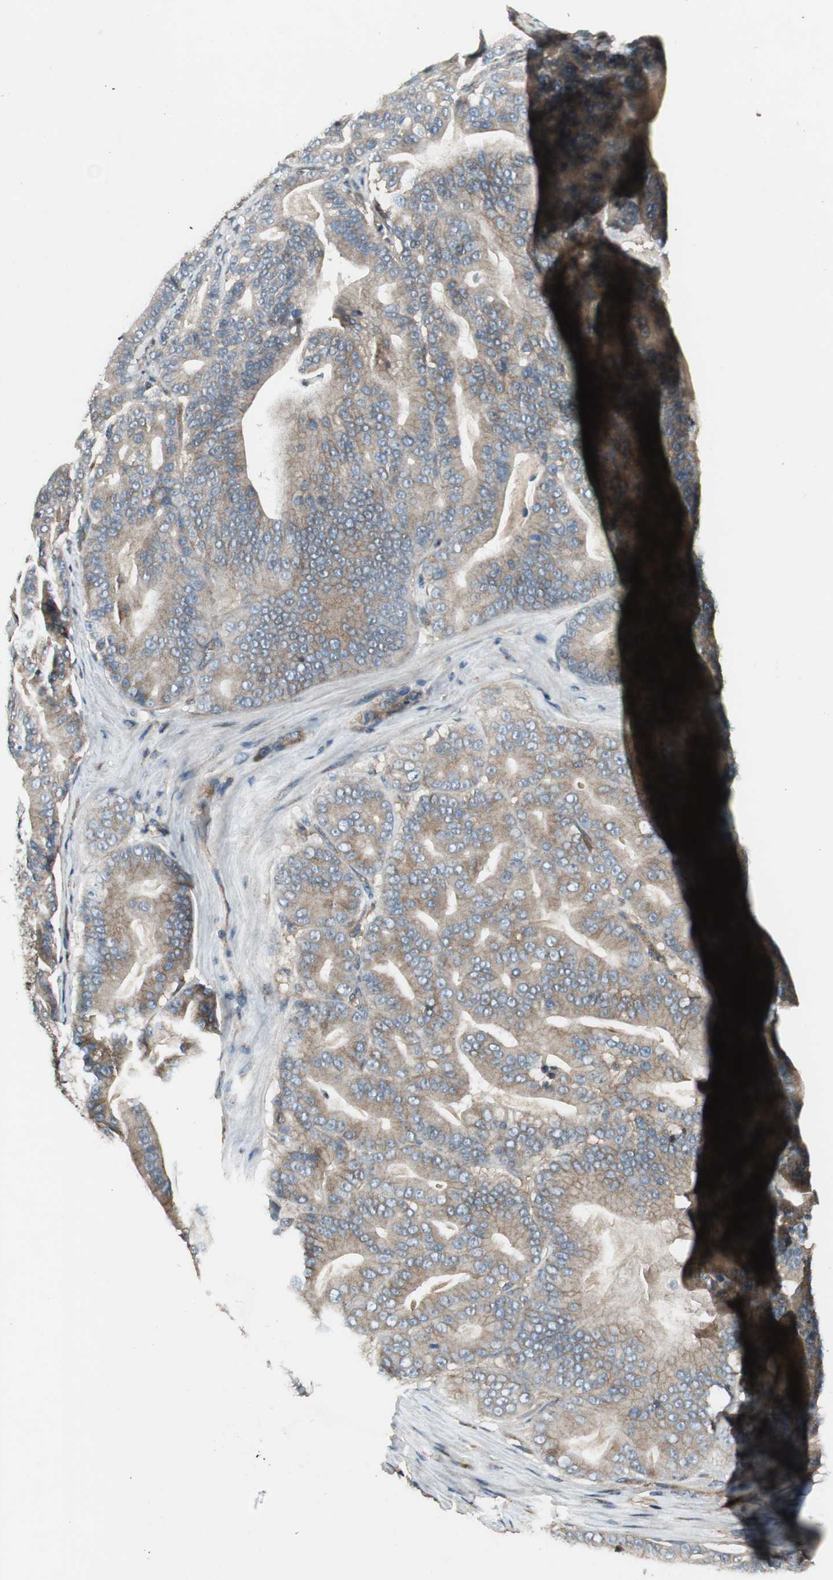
{"staining": {"intensity": "moderate", "quantity": ">75%", "location": "cytoplasmic/membranous"}, "tissue": "pancreatic cancer", "cell_type": "Tumor cells", "image_type": "cancer", "snomed": [{"axis": "morphology", "description": "Adenocarcinoma, NOS"}, {"axis": "topography", "description": "Pancreas"}], "caption": "Immunohistochemistry (IHC) image of pancreatic cancer stained for a protein (brown), which displays medium levels of moderate cytoplasmic/membranous positivity in about >75% of tumor cells.", "gene": "BTN3A3", "patient": {"sex": "male", "age": 63}}